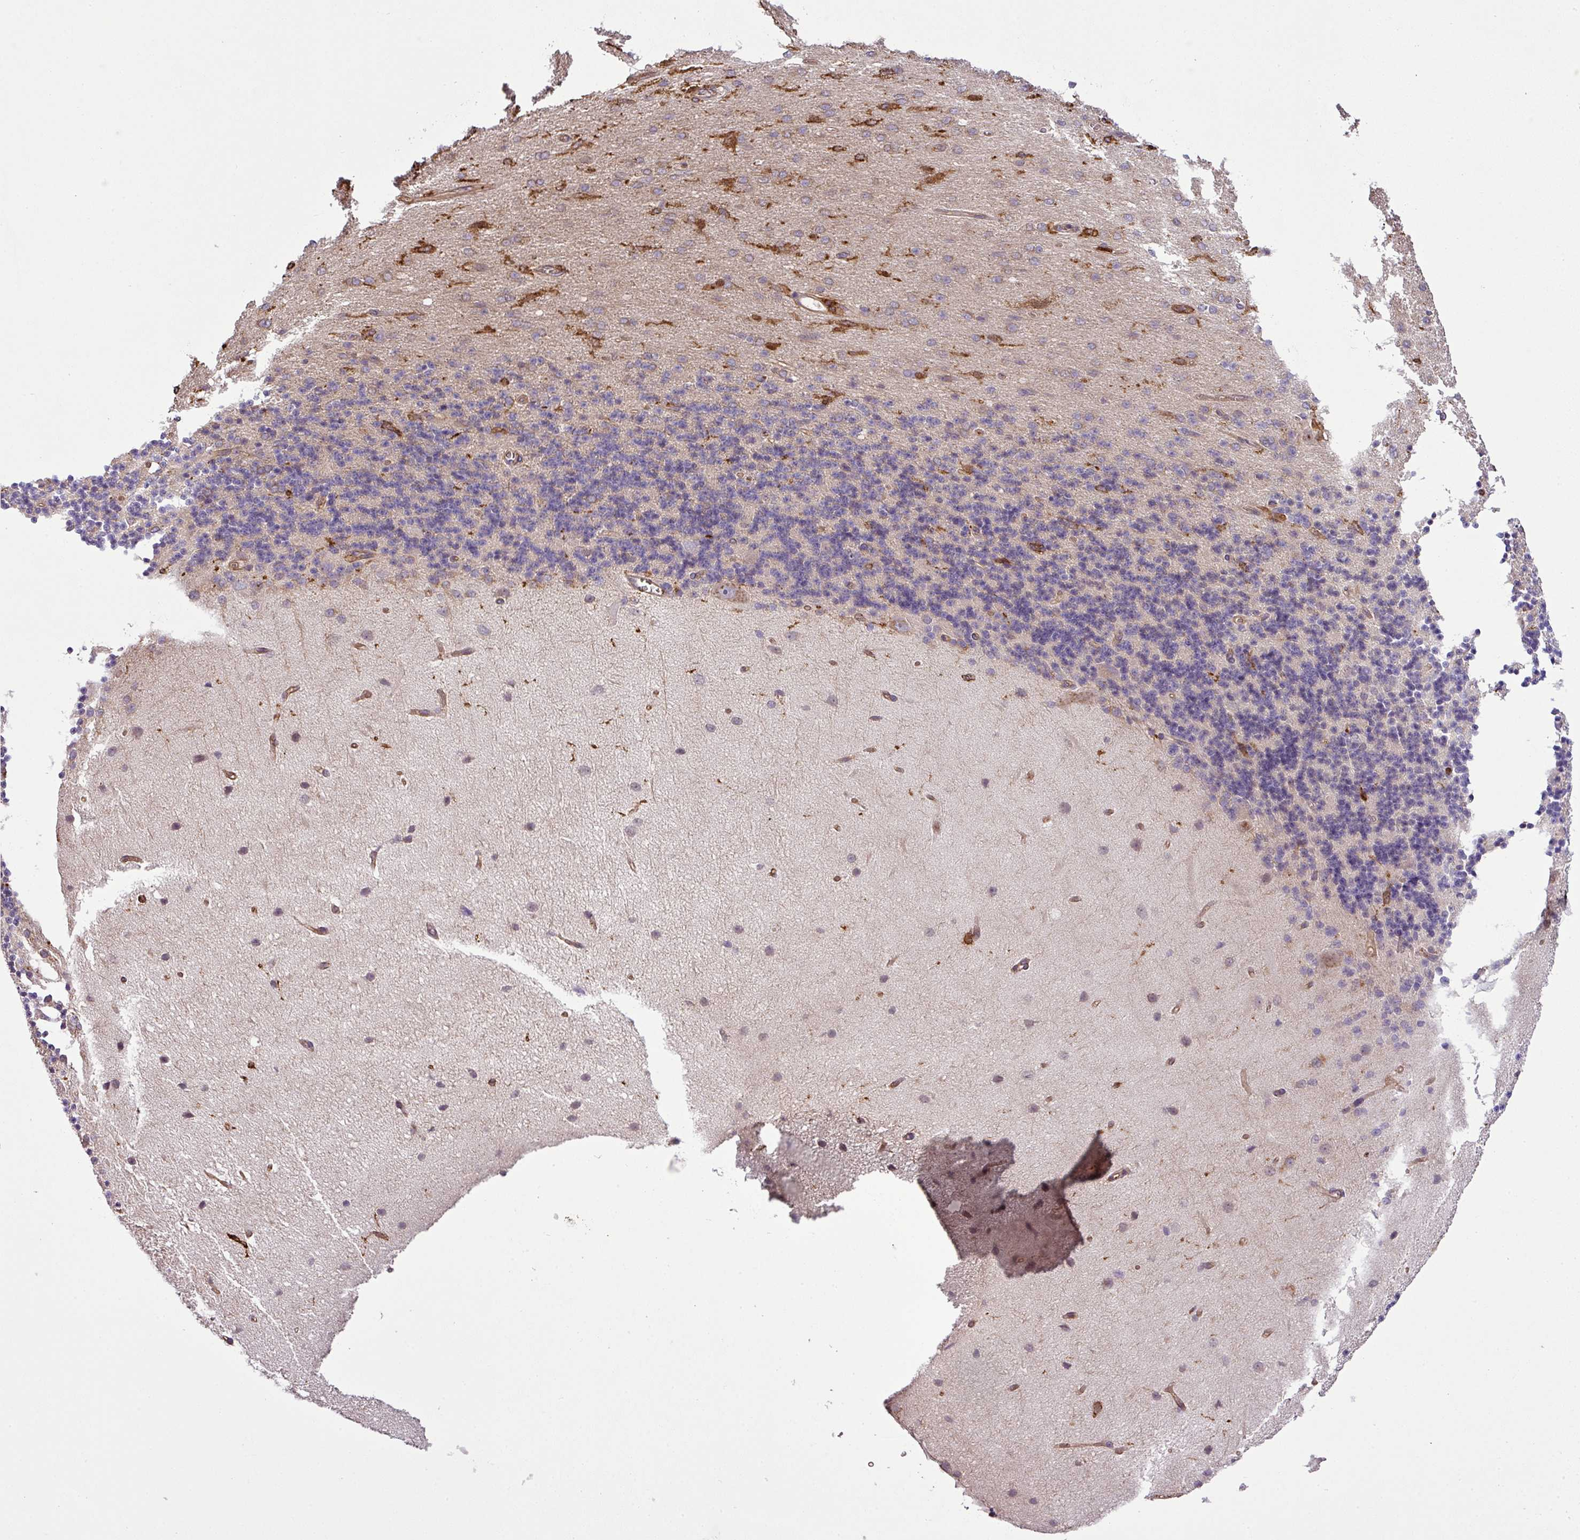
{"staining": {"intensity": "negative", "quantity": "none", "location": "none"}, "tissue": "cerebellum", "cell_type": "Cells in granular layer", "image_type": "normal", "snomed": [{"axis": "morphology", "description": "Normal tissue, NOS"}, {"axis": "topography", "description": "Cerebellum"}], "caption": "Immunohistochemistry histopathology image of normal cerebellum: cerebellum stained with DAB (3,3'-diaminobenzidine) demonstrates no significant protein positivity in cells in granular layer.", "gene": "PGAP6", "patient": {"sex": "female", "age": 29}}